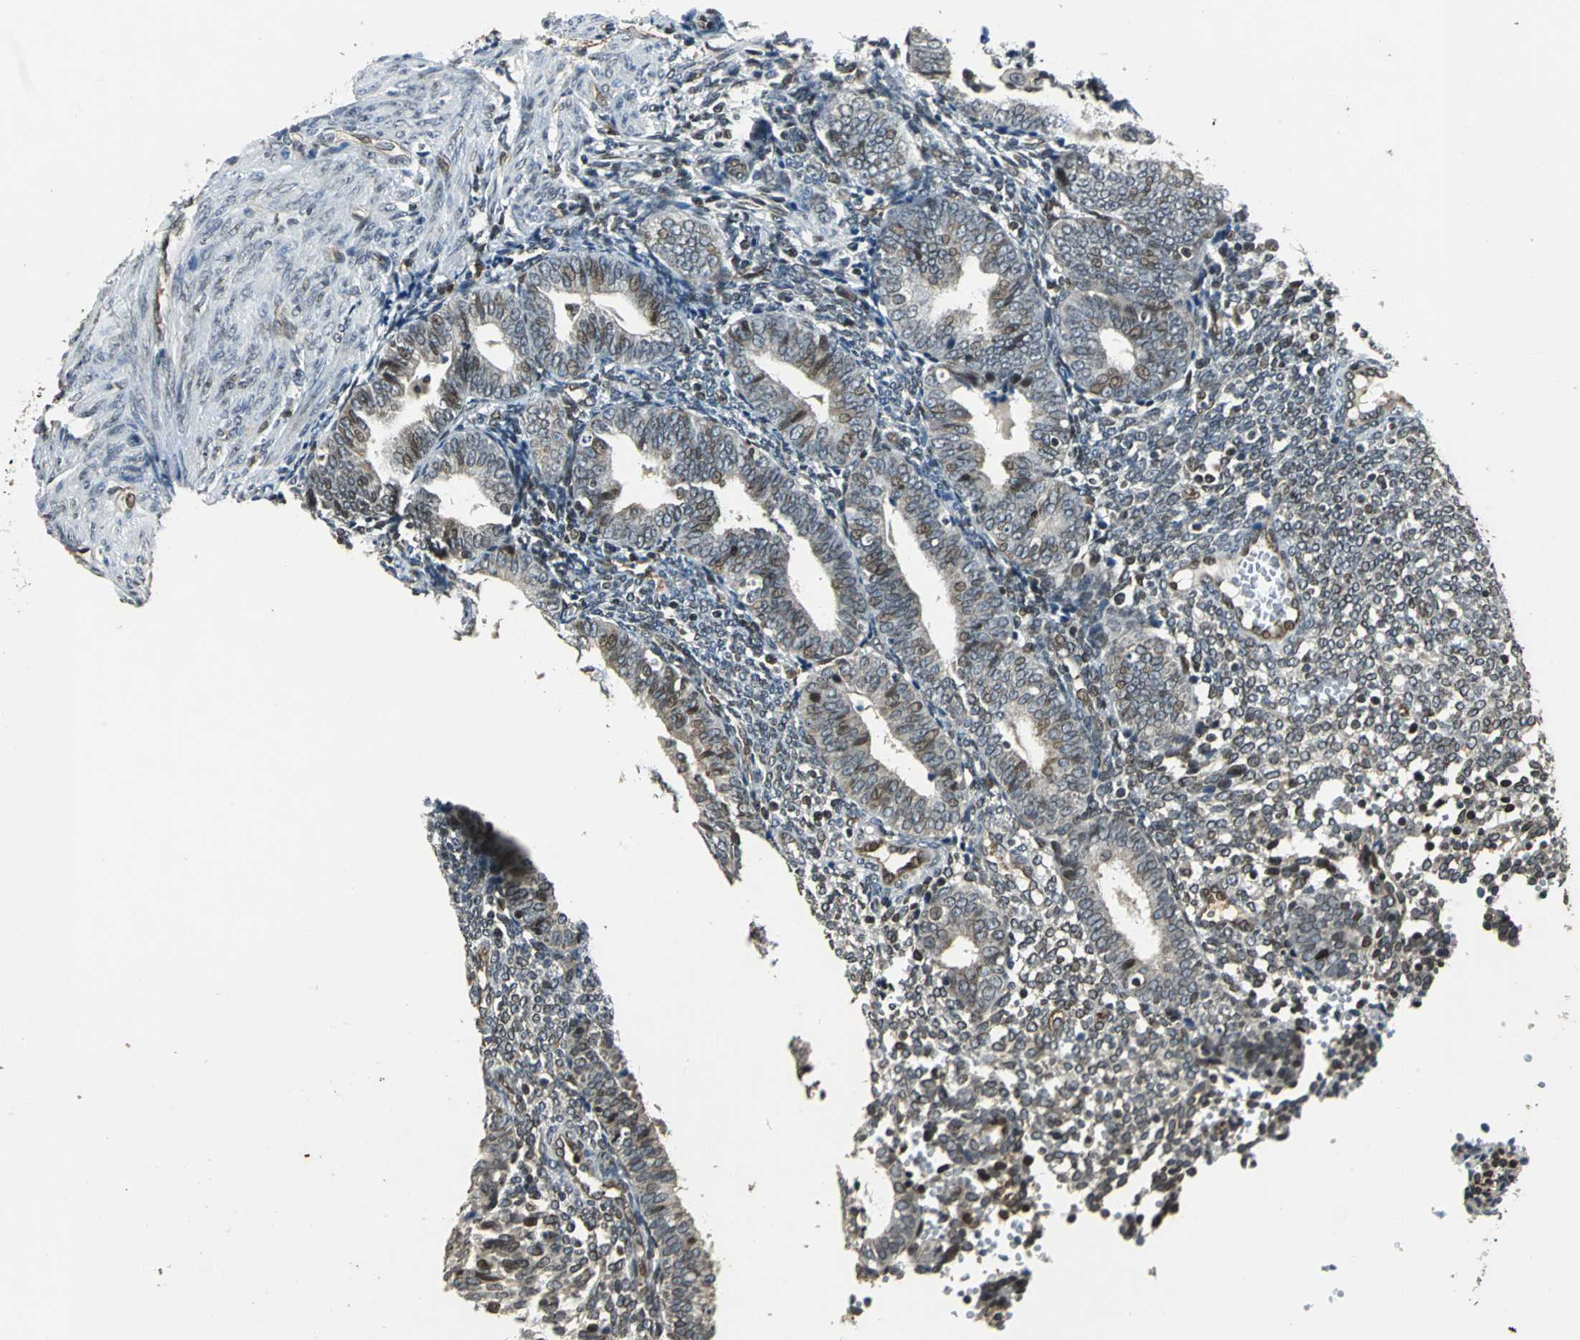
{"staining": {"intensity": "moderate", "quantity": "25%-75%", "location": "nuclear"}, "tissue": "endometrium", "cell_type": "Cells in endometrial stroma", "image_type": "normal", "snomed": [{"axis": "morphology", "description": "Normal tissue, NOS"}, {"axis": "topography", "description": "Endometrium"}], "caption": "Immunohistochemical staining of benign endometrium reveals moderate nuclear protein expression in about 25%-75% of cells in endometrial stroma. The staining was performed using DAB (3,3'-diaminobenzidine) to visualize the protein expression in brown, while the nuclei were stained in blue with hematoxylin (Magnification: 20x).", "gene": "BRIP1", "patient": {"sex": "female", "age": 61}}